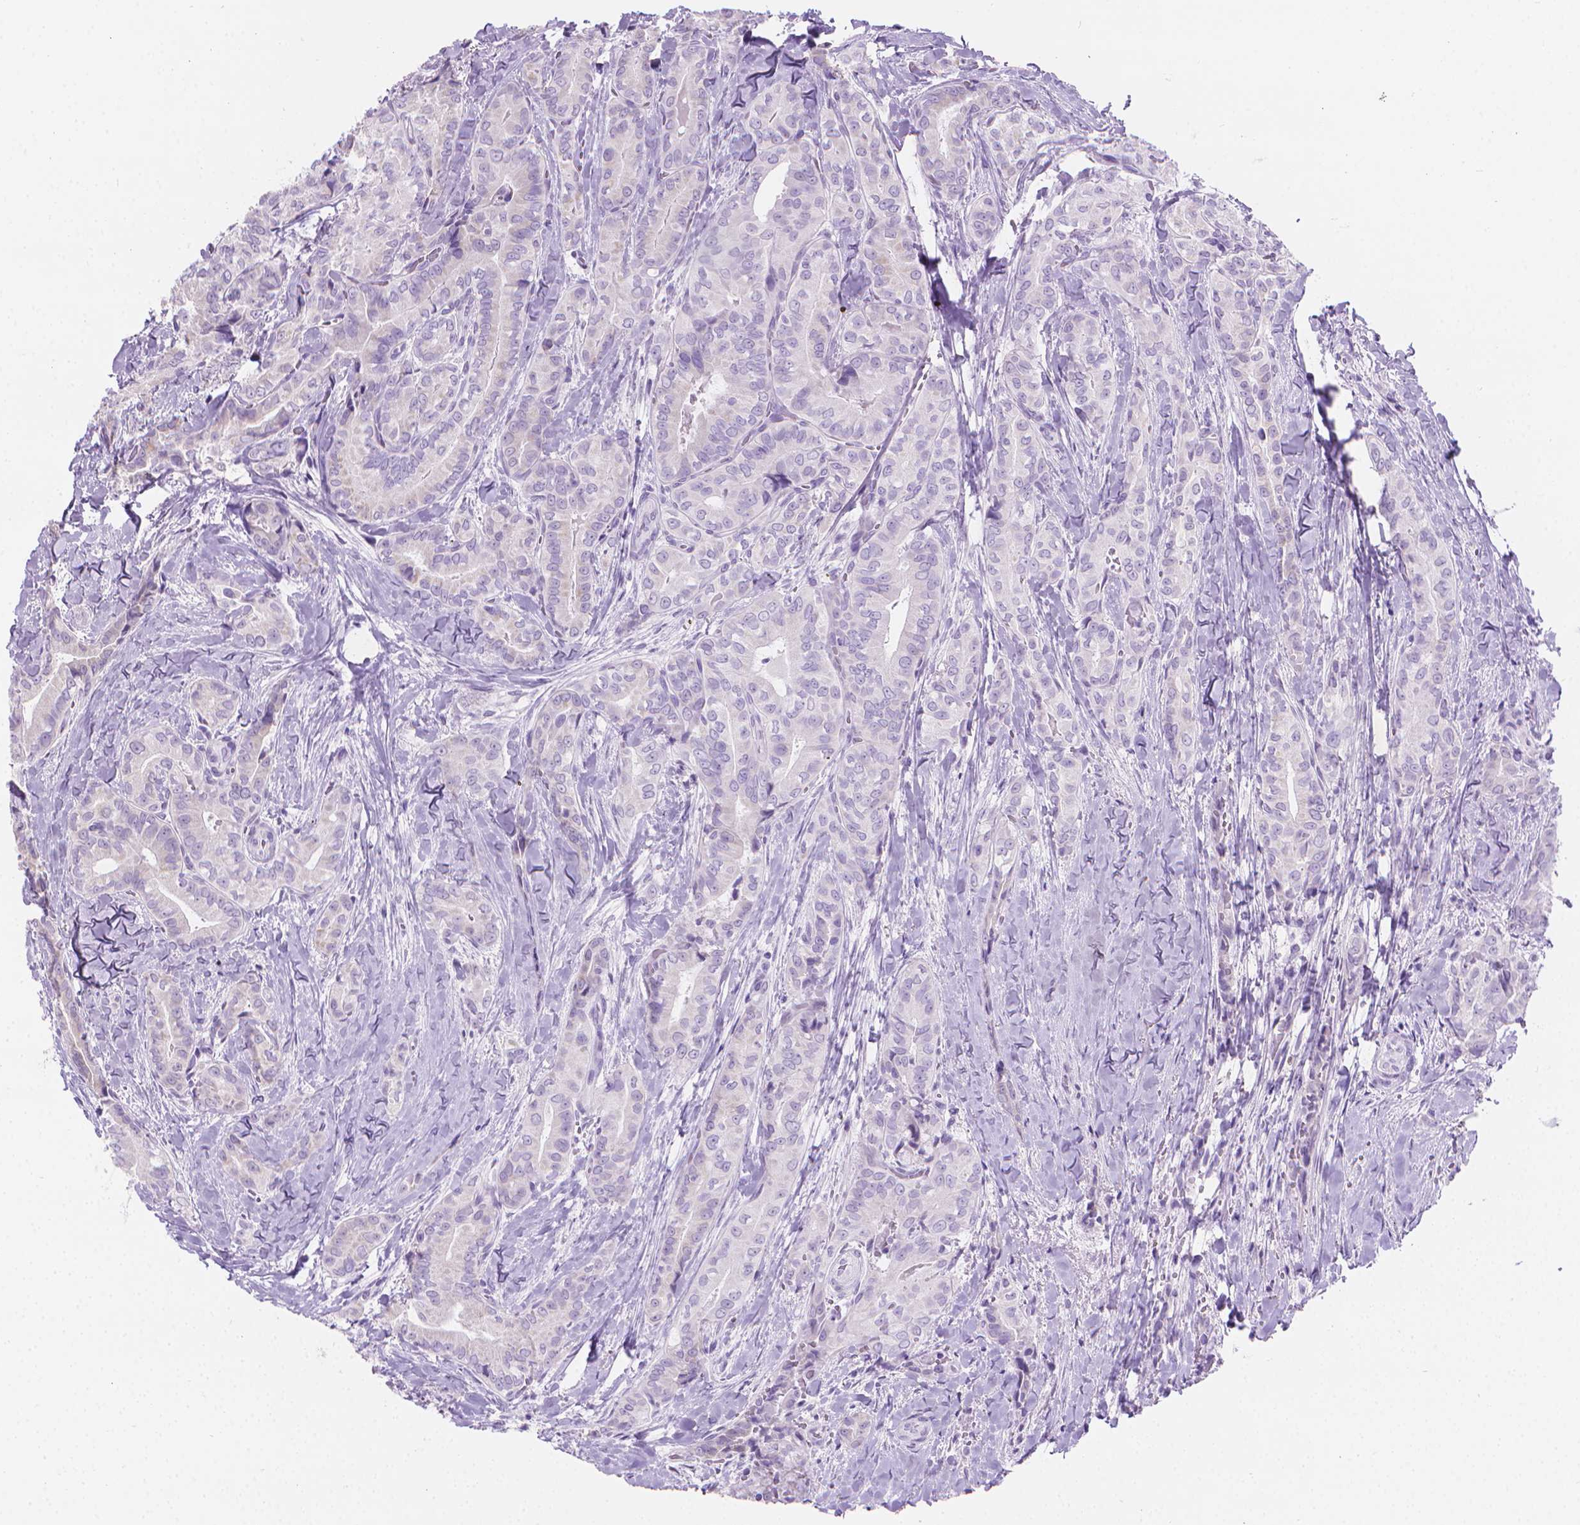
{"staining": {"intensity": "negative", "quantity": "none", "location": "none"}, "tissue": "thyroid cancer", "cell_type": "Tumor cells", "image_type": "cancer", "snomed": [{"axis": "morphology", "description": "Papillary adenocarcinoma, NOS"}, {"axis": "topography", "description": "Thyroid gland"}], "caption": "Tumor cells are negative for brown protein staining in thyroid papillary adenocarcinoma. (Stains: DAB (3,3'-diaminobenzidine) immunohistochemistry with hematoxylin counter stain, Microscopy: brightfield microscopy at high magnification).", "gene": "CFAP52", "patient": {"sex": "male", "age": 61}}